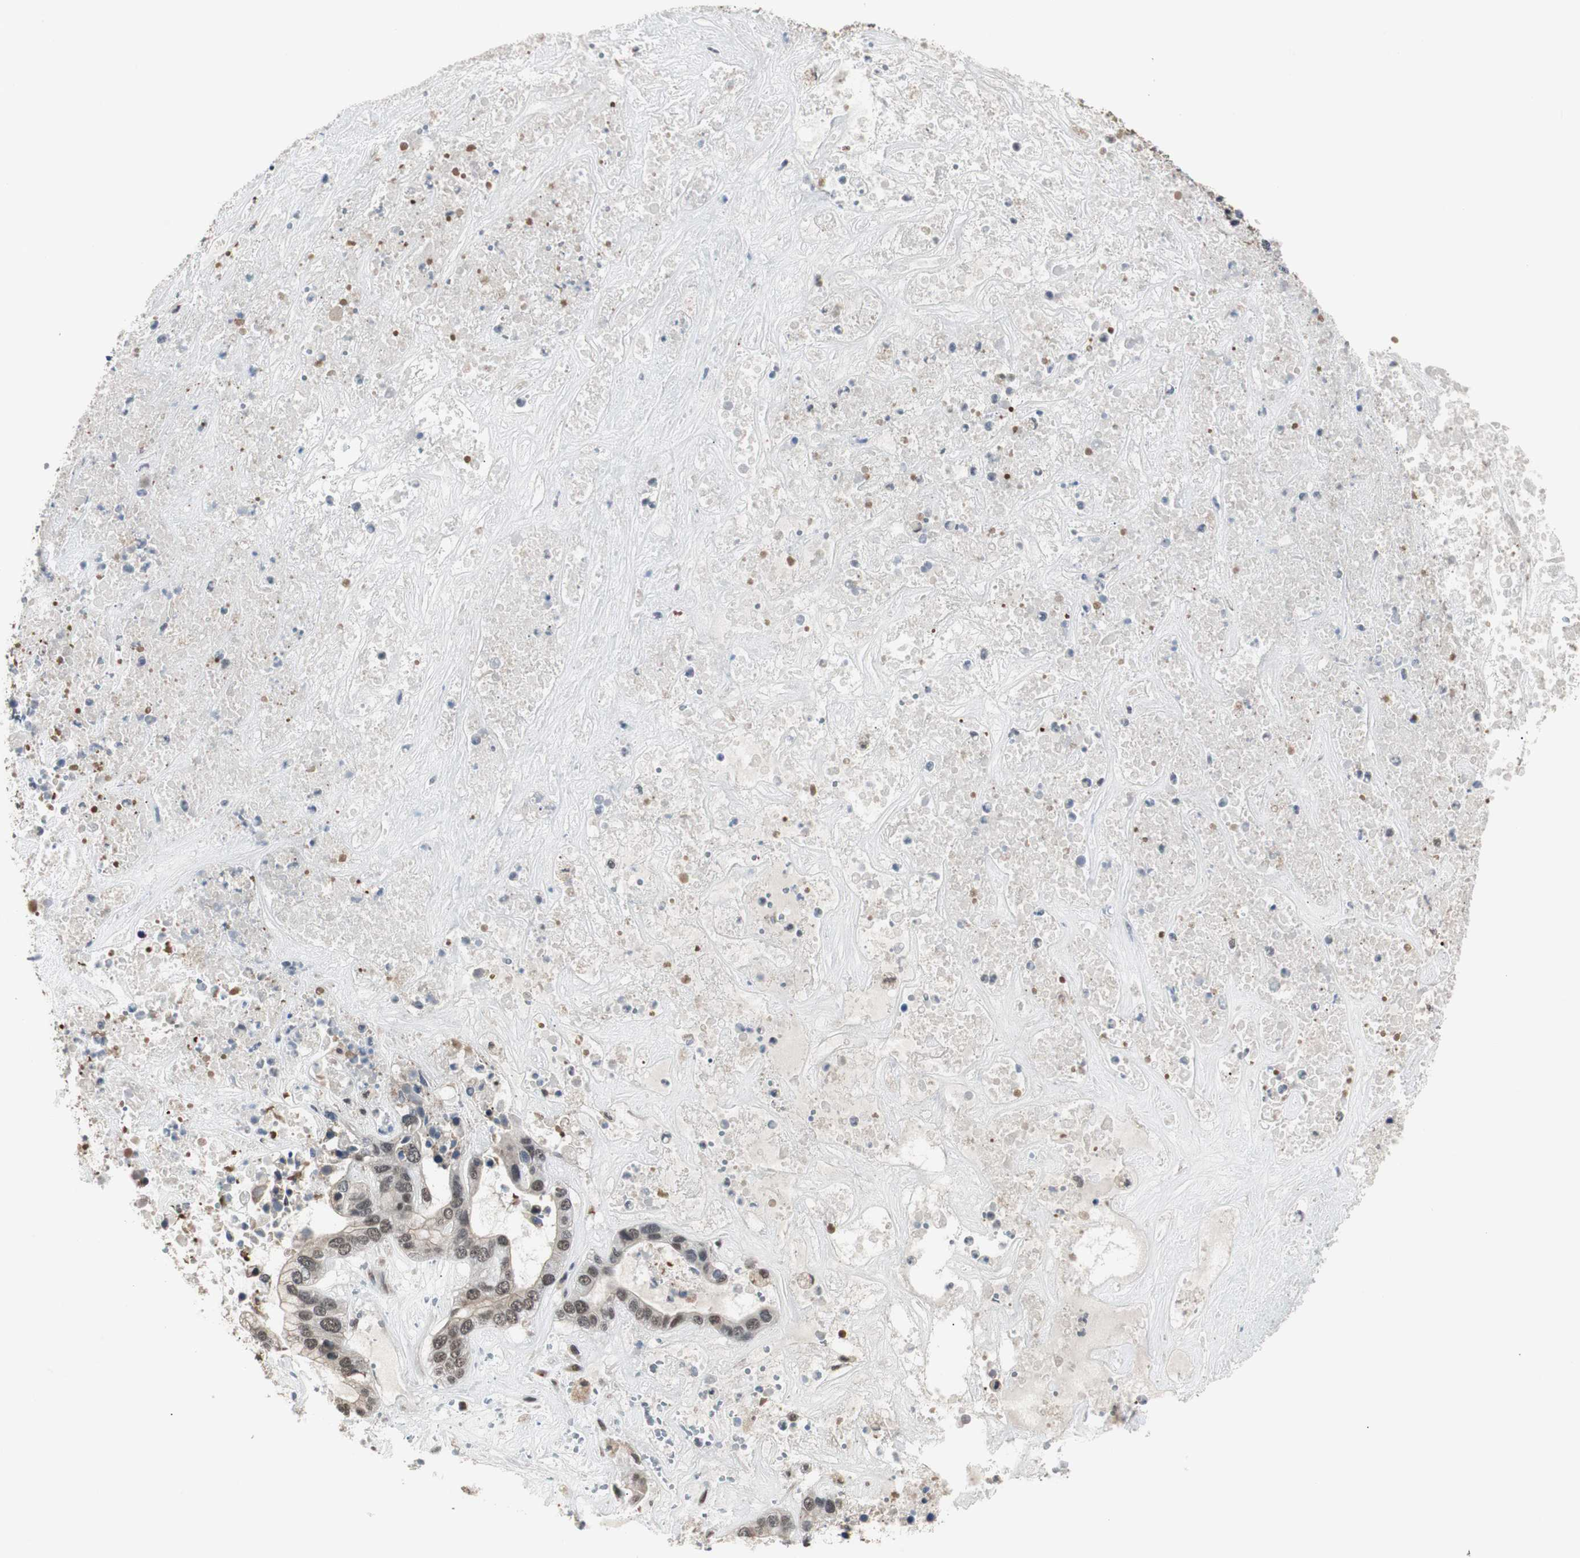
{"staining": {"intensity": "moderate", "quantity": ">75%", "location": "nuclear"}, "tissue": "liver cancer", "cell_type": "Tumor cells", "image_type": "cancer", "snomed": [{"axis": "morphology", "description": "Cholangiocarcinoma"}, {"axis": "topography", "description": "Liver"}], "caption": "A micrograph showing moderate nuclear positivity in about >75% of tumor cells in liver cancer, as visualized by brown immunohistochemical staining.", "gene": "TERF2IP", "patient": {"sex": "female", "age": 65}}